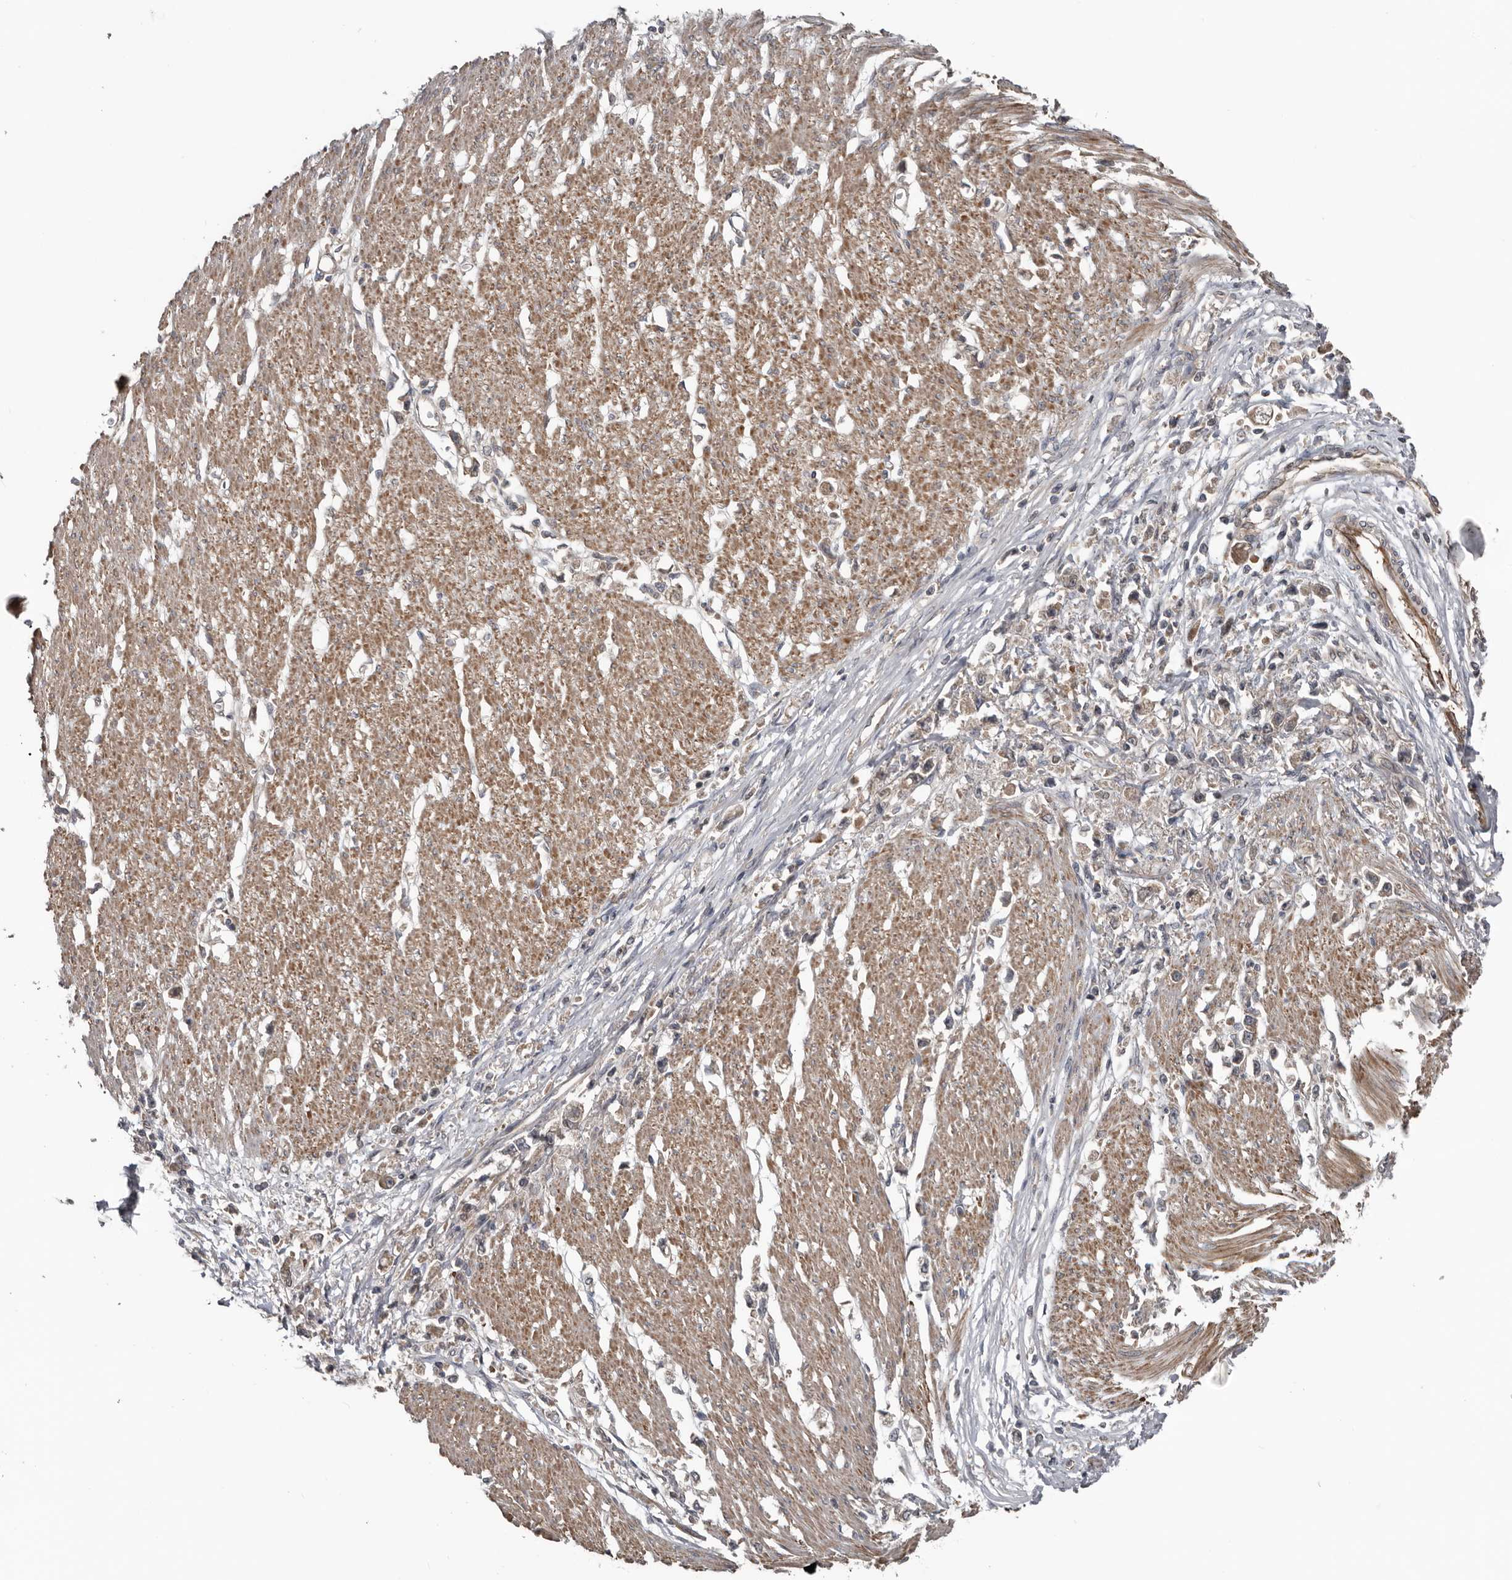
{"staining": {"intensity": "weak", "quantity": ">75%", "location": "cytoplasmic/membranous"}, "tissue": "stomach cancer", "cell_type": "Tumor cells", "image_type": "cancer", "snomed": [{"axis": "morphology", "description": "Adenocarcinoma, NOS"}, {"axis": "topography", "description": "Stomach"}], "caption": "Weak cytoplasmic/membranous staining is appreciated in approximately >75% of tumor cells in stomach adenocarcinoma.", "gene": "DNAJB4", "patient": {"sex": "female", "age": 59}}